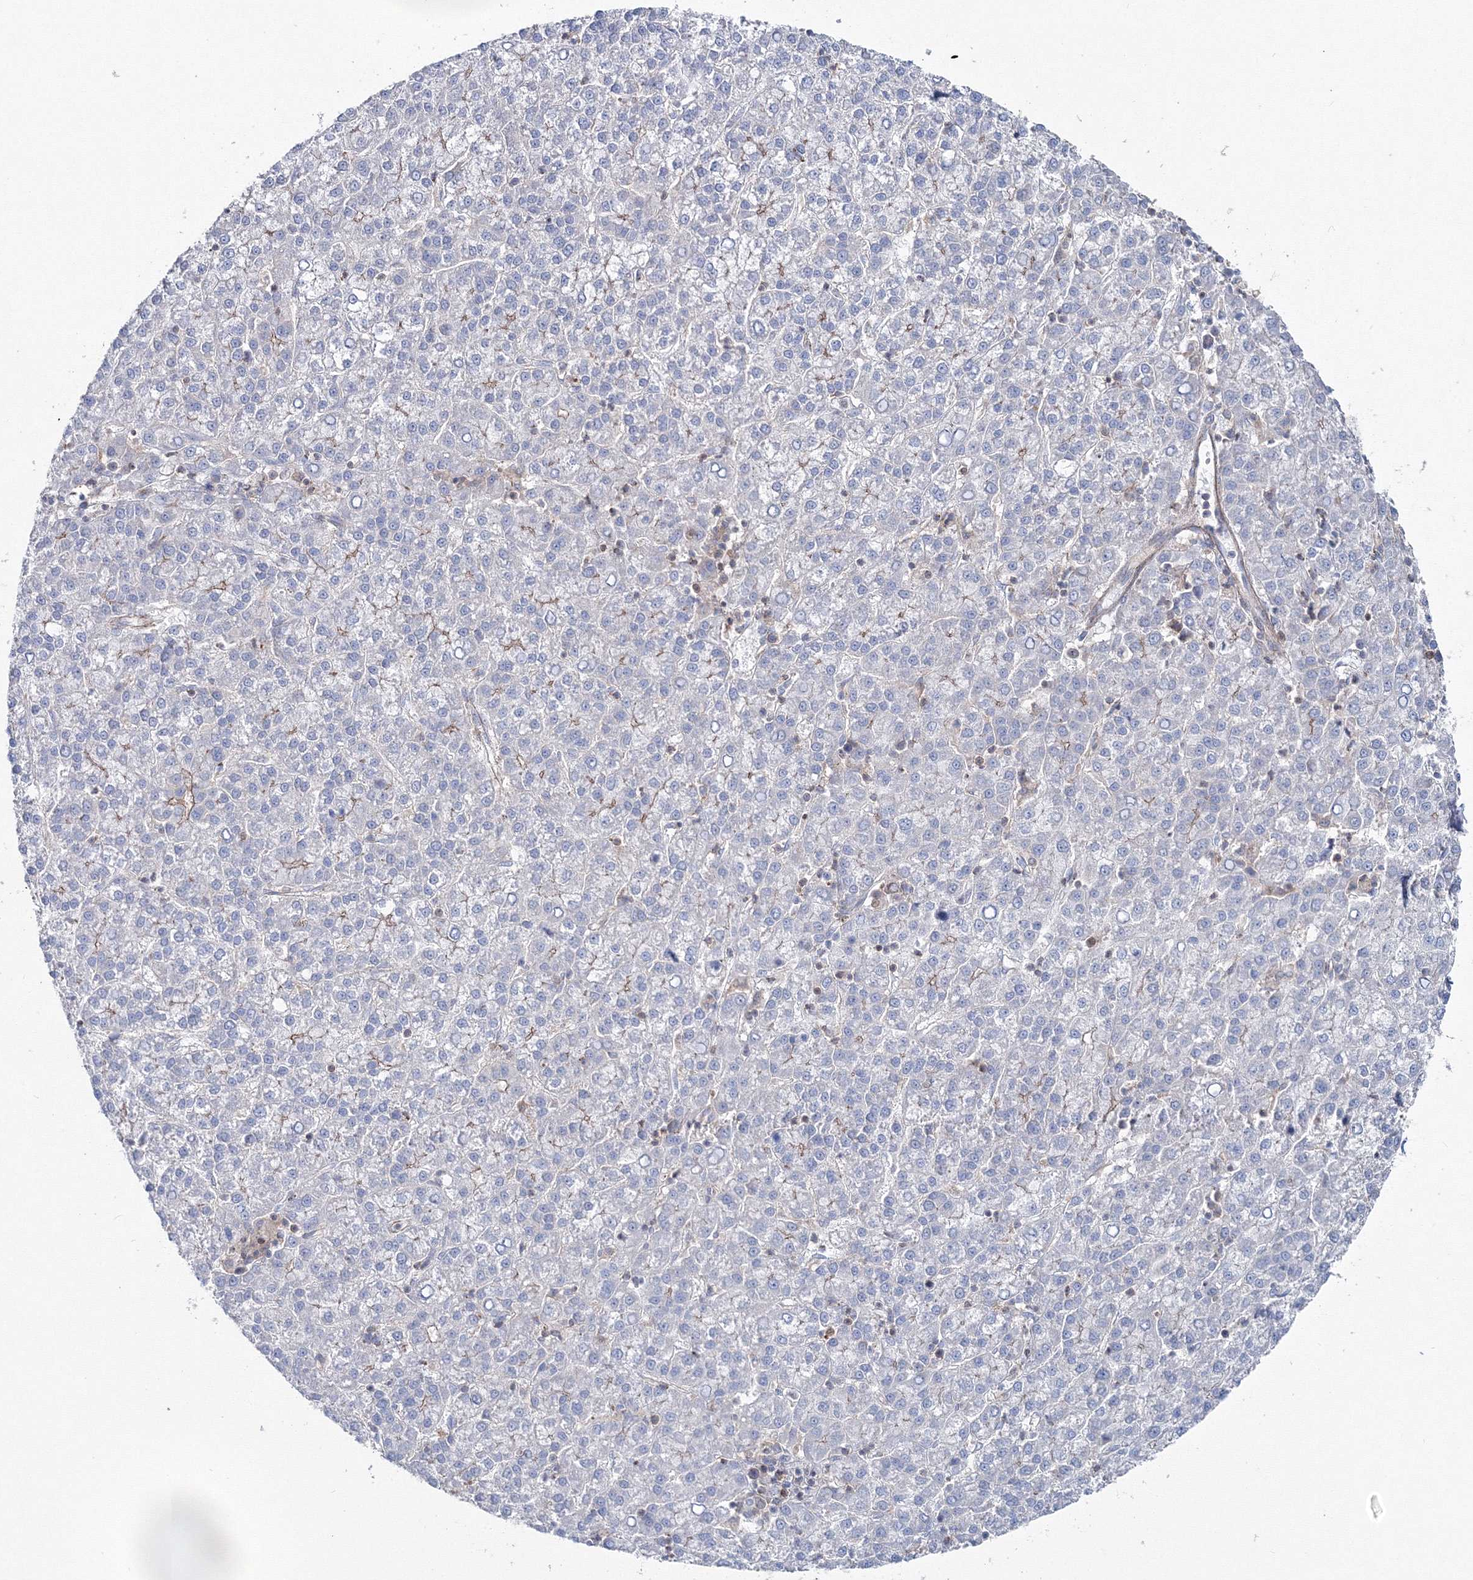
{"staining": {"intensity": "negative", "quantity": "none", "location": "none"}, "tissue": "liver cancer", "cell_type": "Tumor cells", "image_type": "cancer", "snomed": [{"axis": "morphology", "description": "Carcinoma, Hepatocellular, NOS"}, {"axis": "topography", "description": "Liver"}], "caption": "Tumor cells are negative for brown protein staining in liver cancer.", "gene": "GGA2", "patient": {"sex": "female", "age": 58}}